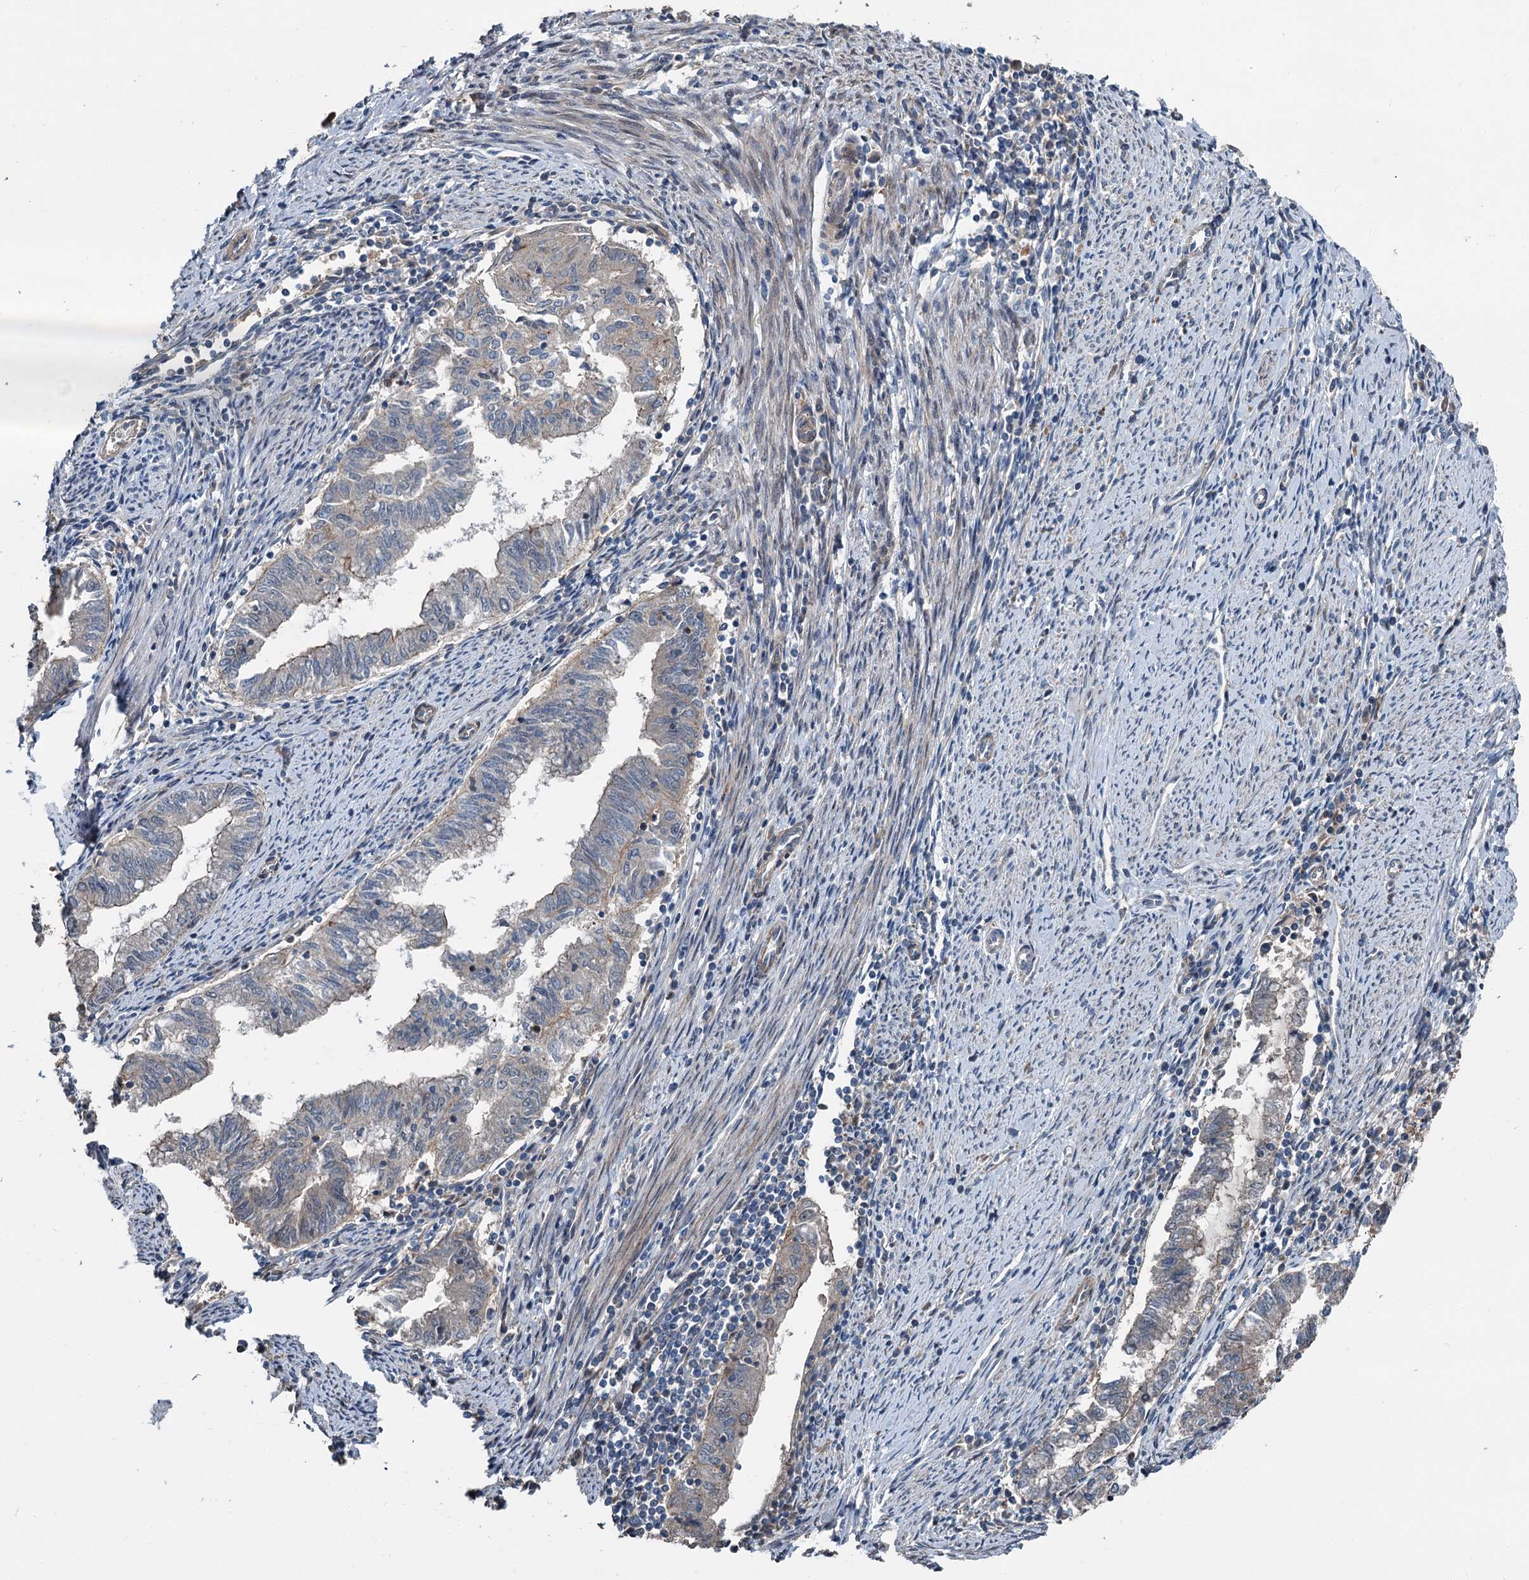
{"staining": {"intensity": "weak", "quantity": "<25%", "location": "cytoplasmic/membranous"}, "tissue": "endometrial cancer", "cell_type": "Tumor cells", "image_type": "cancer", "snomed": [{"axis": "morphology", "description": "Adenocarcinoma, NOS"}, {"axis": "topography", "description": "Endometrium"}], "caption": "This is an immunohistochemistry micrograph of adenocarcinoma (endometrial). There is no expression in tumor cells.", "gene": "TEDC1", "patient": {"sex": "female", "age": 79}}